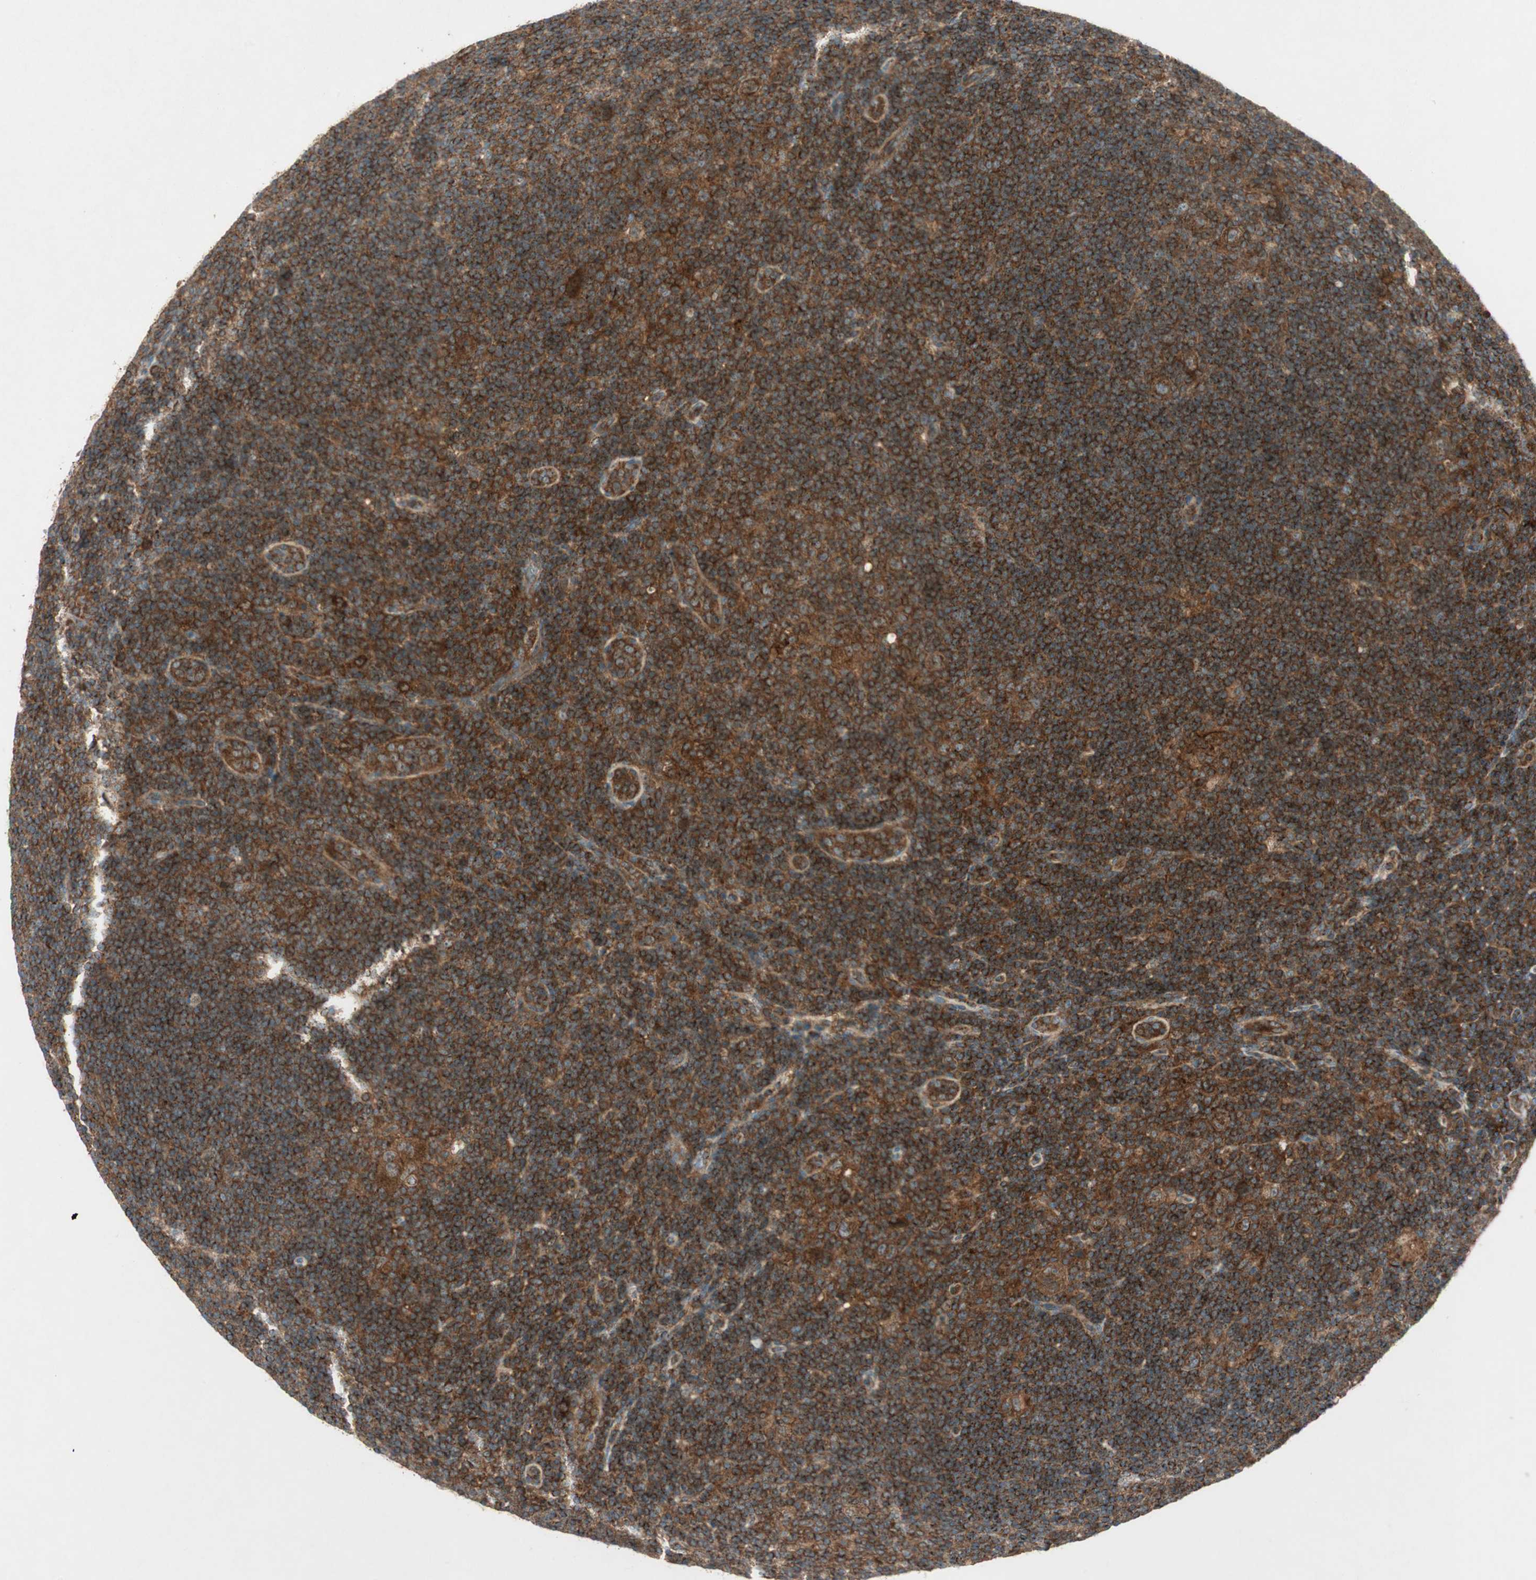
{"staining": {"intensity": "strong", "quantity": ">75%", "location": "cytoplasmic/membranous"}, "tissue": "lymphoma", "cell_type": "Tumor cells", "image_type": "cancer", "snomed": [{"axis": "morphology", "description": "Hodgkin's disease, NOS"}, {"axis": "topography", "description": "Lymph node"}], "caption": "Immunohistochemistry staining of Hodgkin's disease, which displays high levels of strong cytoplasmic/membranous expression in about >75% of tumor cells indicating strong cytoplasmic/membranous protein expression. The staining was performed using DAB (brown) for protein detection and nuclei were counterstained in hematoxylin (blue).", "gene": "CHADL", "patient": {"sex": "female", "age": 57}}